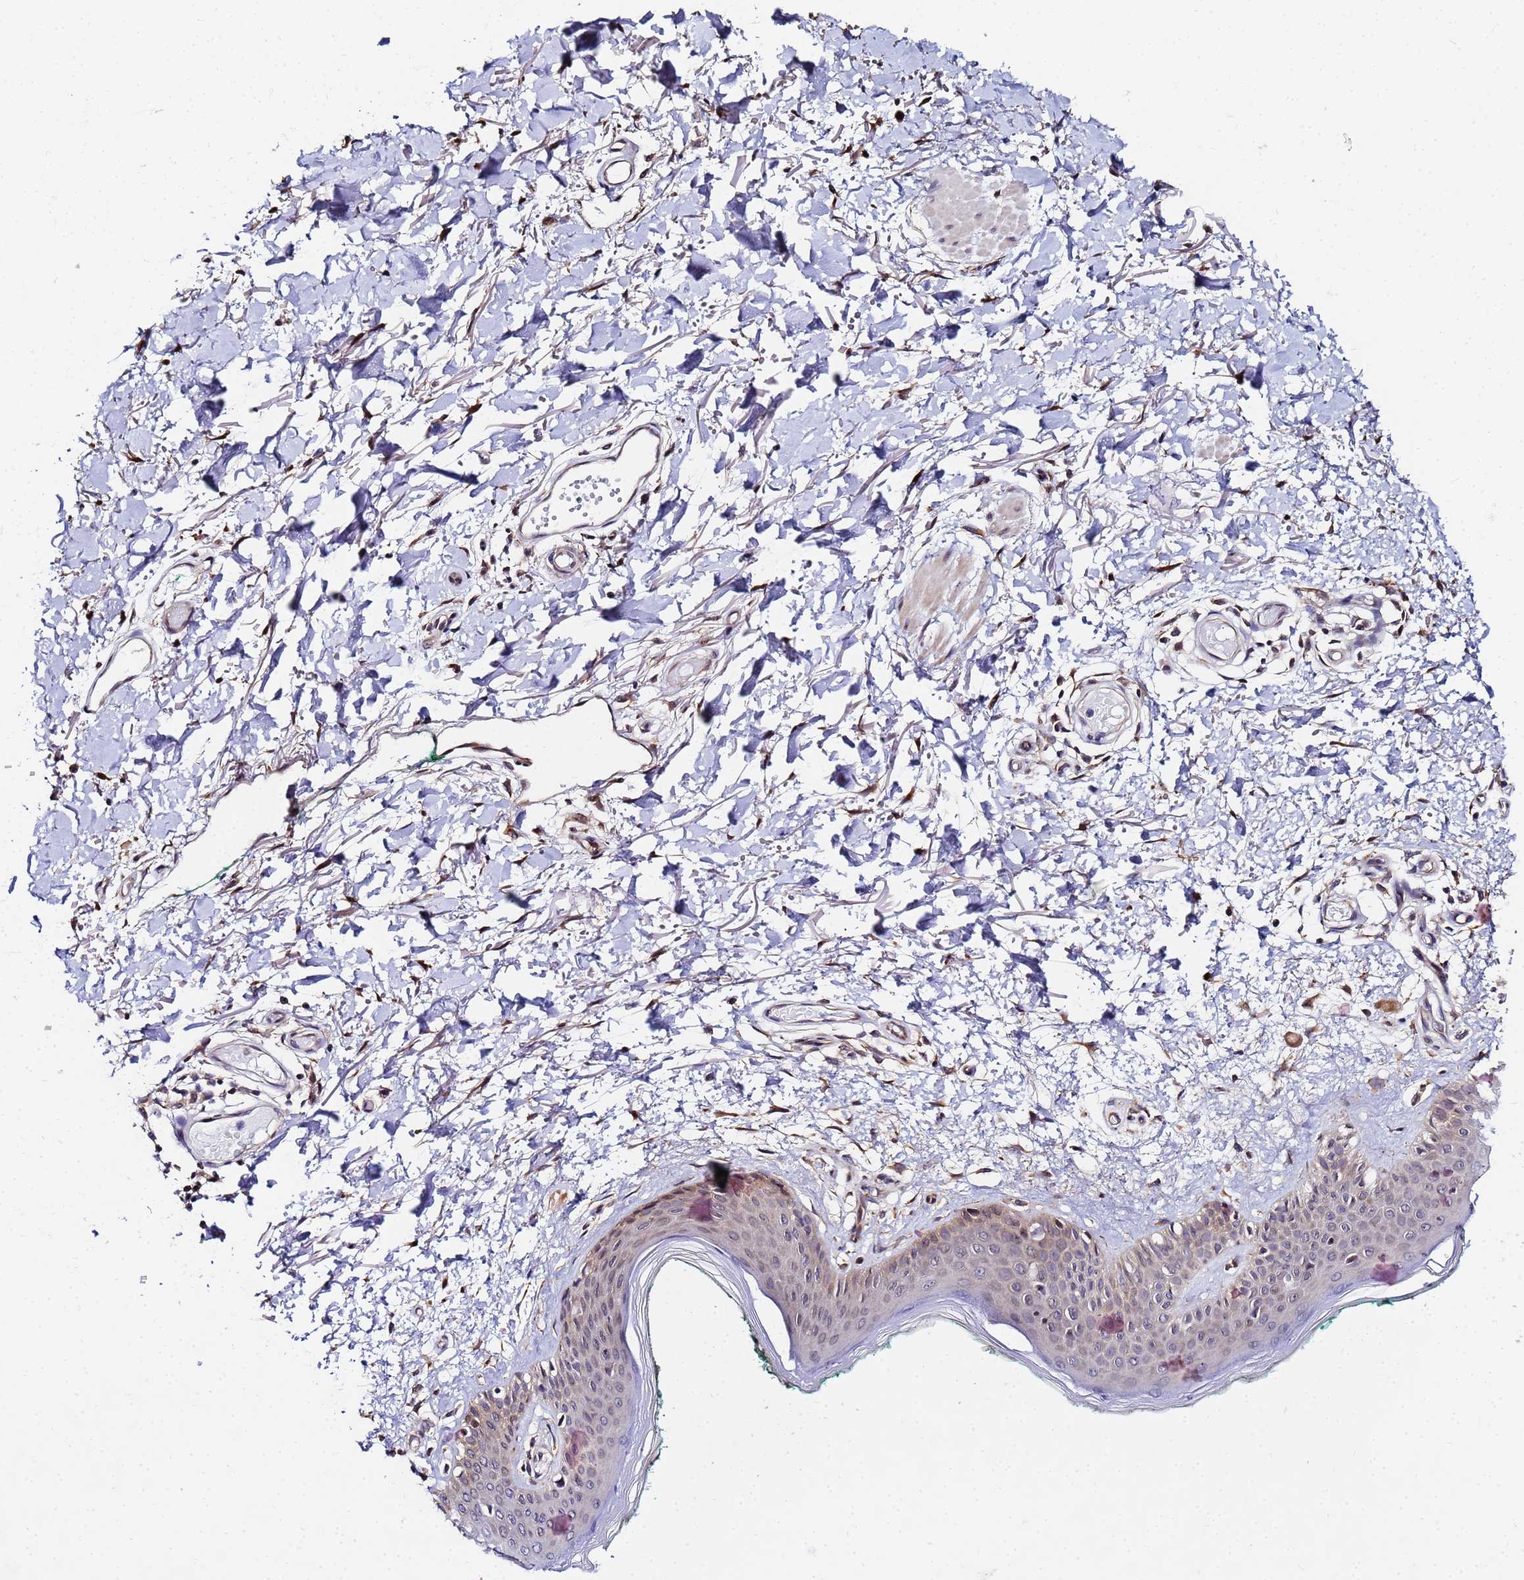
{"staining": {"intensity": "moderate", "quantity": ">75%", "location": "cytoplasmic/membranous"}, "tissue": "skin", "cell_type": "Fibroblasts", "image_type": "normal", "snomed": [{"axis": "morphology", "description": "Normal tissue, NOS"}, {"axis": "morphology", "description": "Malignant melanoma, NOS"}, {"axis": "topography", "description": "Skin"}], "caption": "Fibroblasts exhibit moderate cytoplasmic/membranous expression in approximately >75% of cells in benign skin. The protein of interest is stained brown, and the nuclei are stained in blue (DAB (3,3'-diaminobenzidine) IHC with brightfield microscopy, high magnification).", "gene": "UNC93B1", "patient": {"sex": "male", "age": 62}}